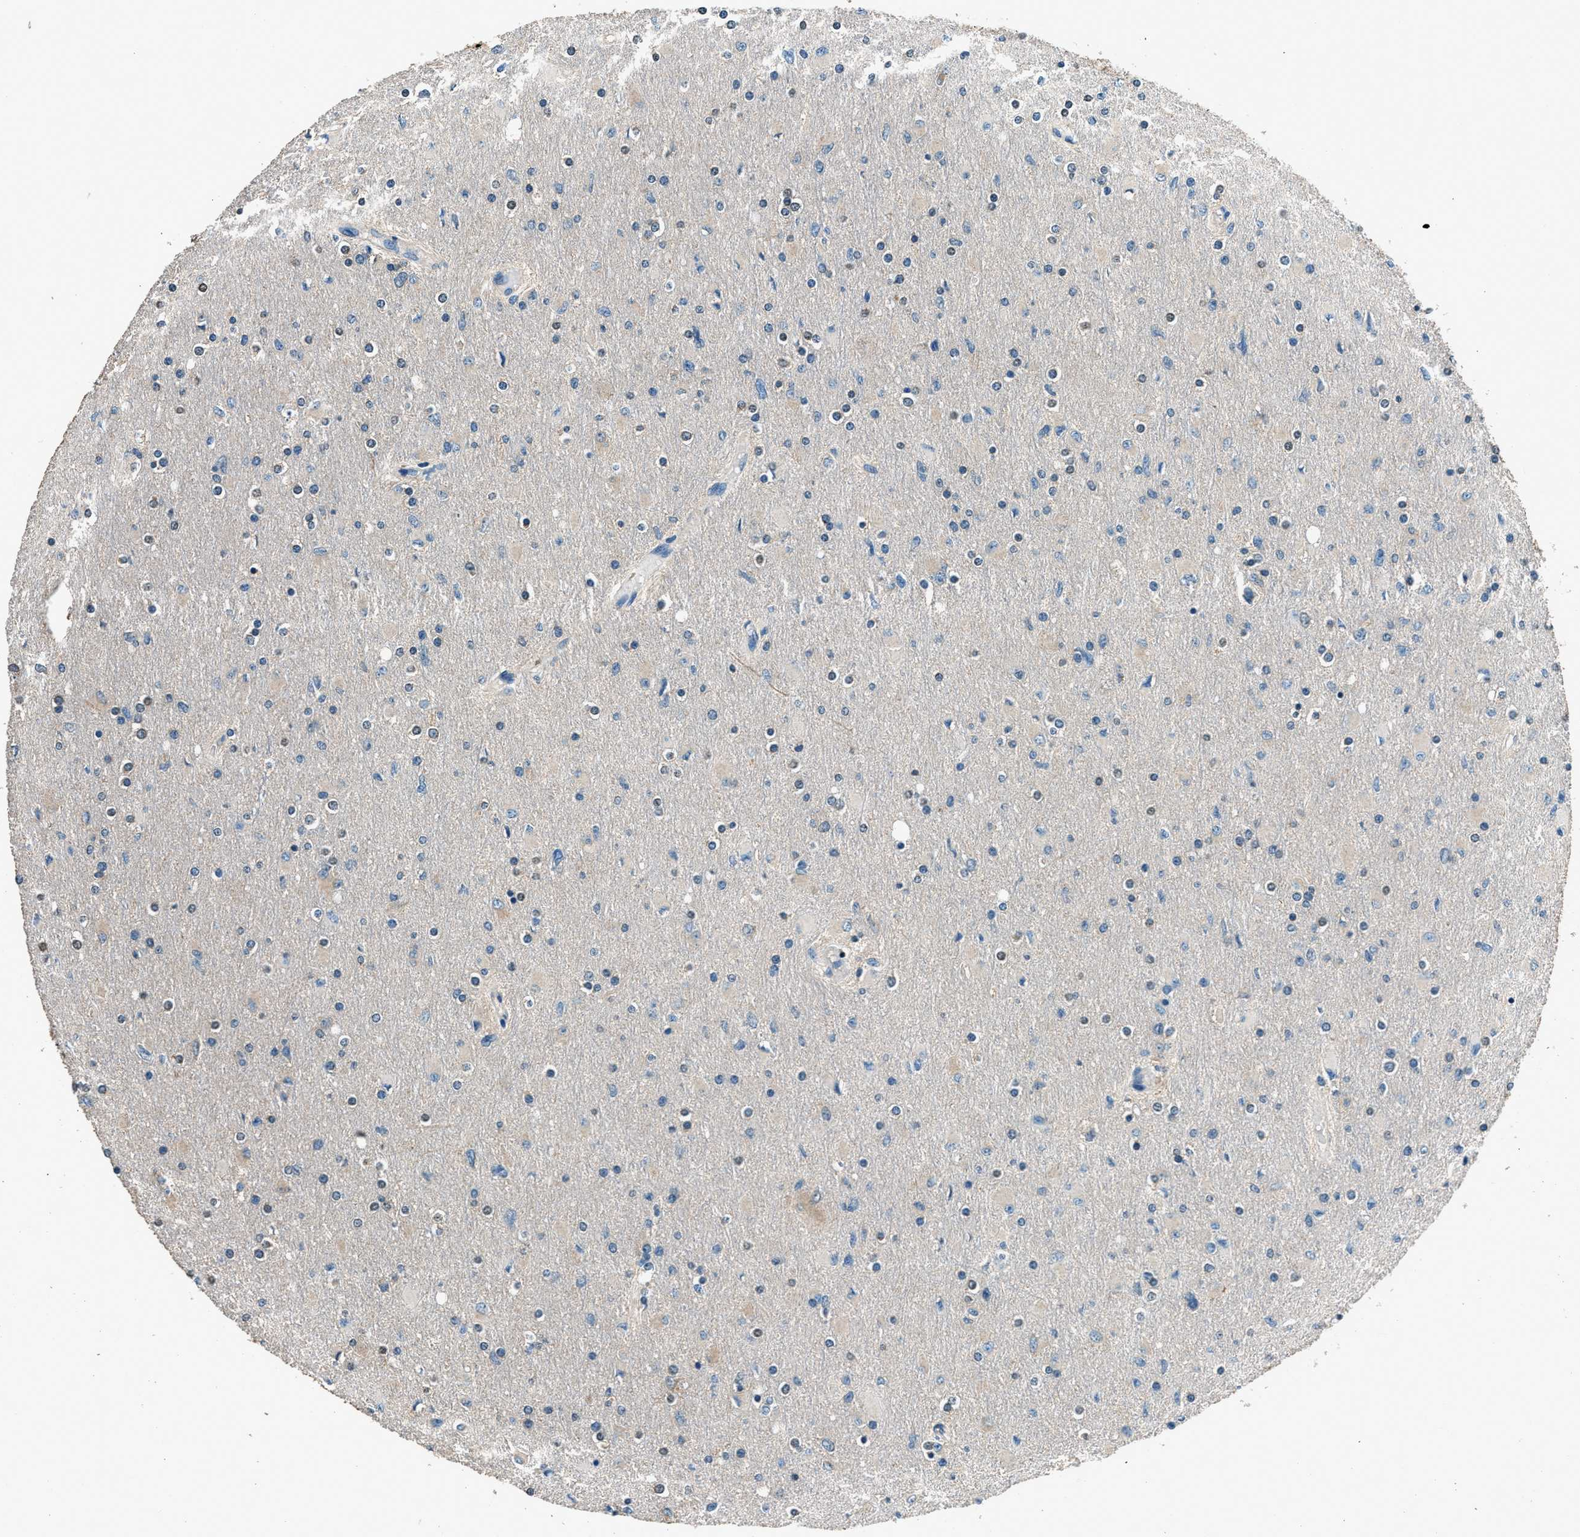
{"staining": {"intensity": "weak", "quantity": "<25%", "location": "nuclear"}, "tissue": "glioma", "cell_type": "Tumor cells", "image_type": "cancer", "snomed": [{"axis": "morphology", "description": "Glioma, malignant, High grade"}, {"axis": "topography", "description": "Cerebral cortex"}], "caption": "A high-resolution micrograph shows immunohistochemistry staining of malignant glioma (high-grade), which reveals no significant expression in tumor cells. The staining is performed using DAB brown chromogen with nuclei counter-stained in using hematoxylin.", "gene": "ARFGAP2", "patient": {"sex": "female", "age": 36}}